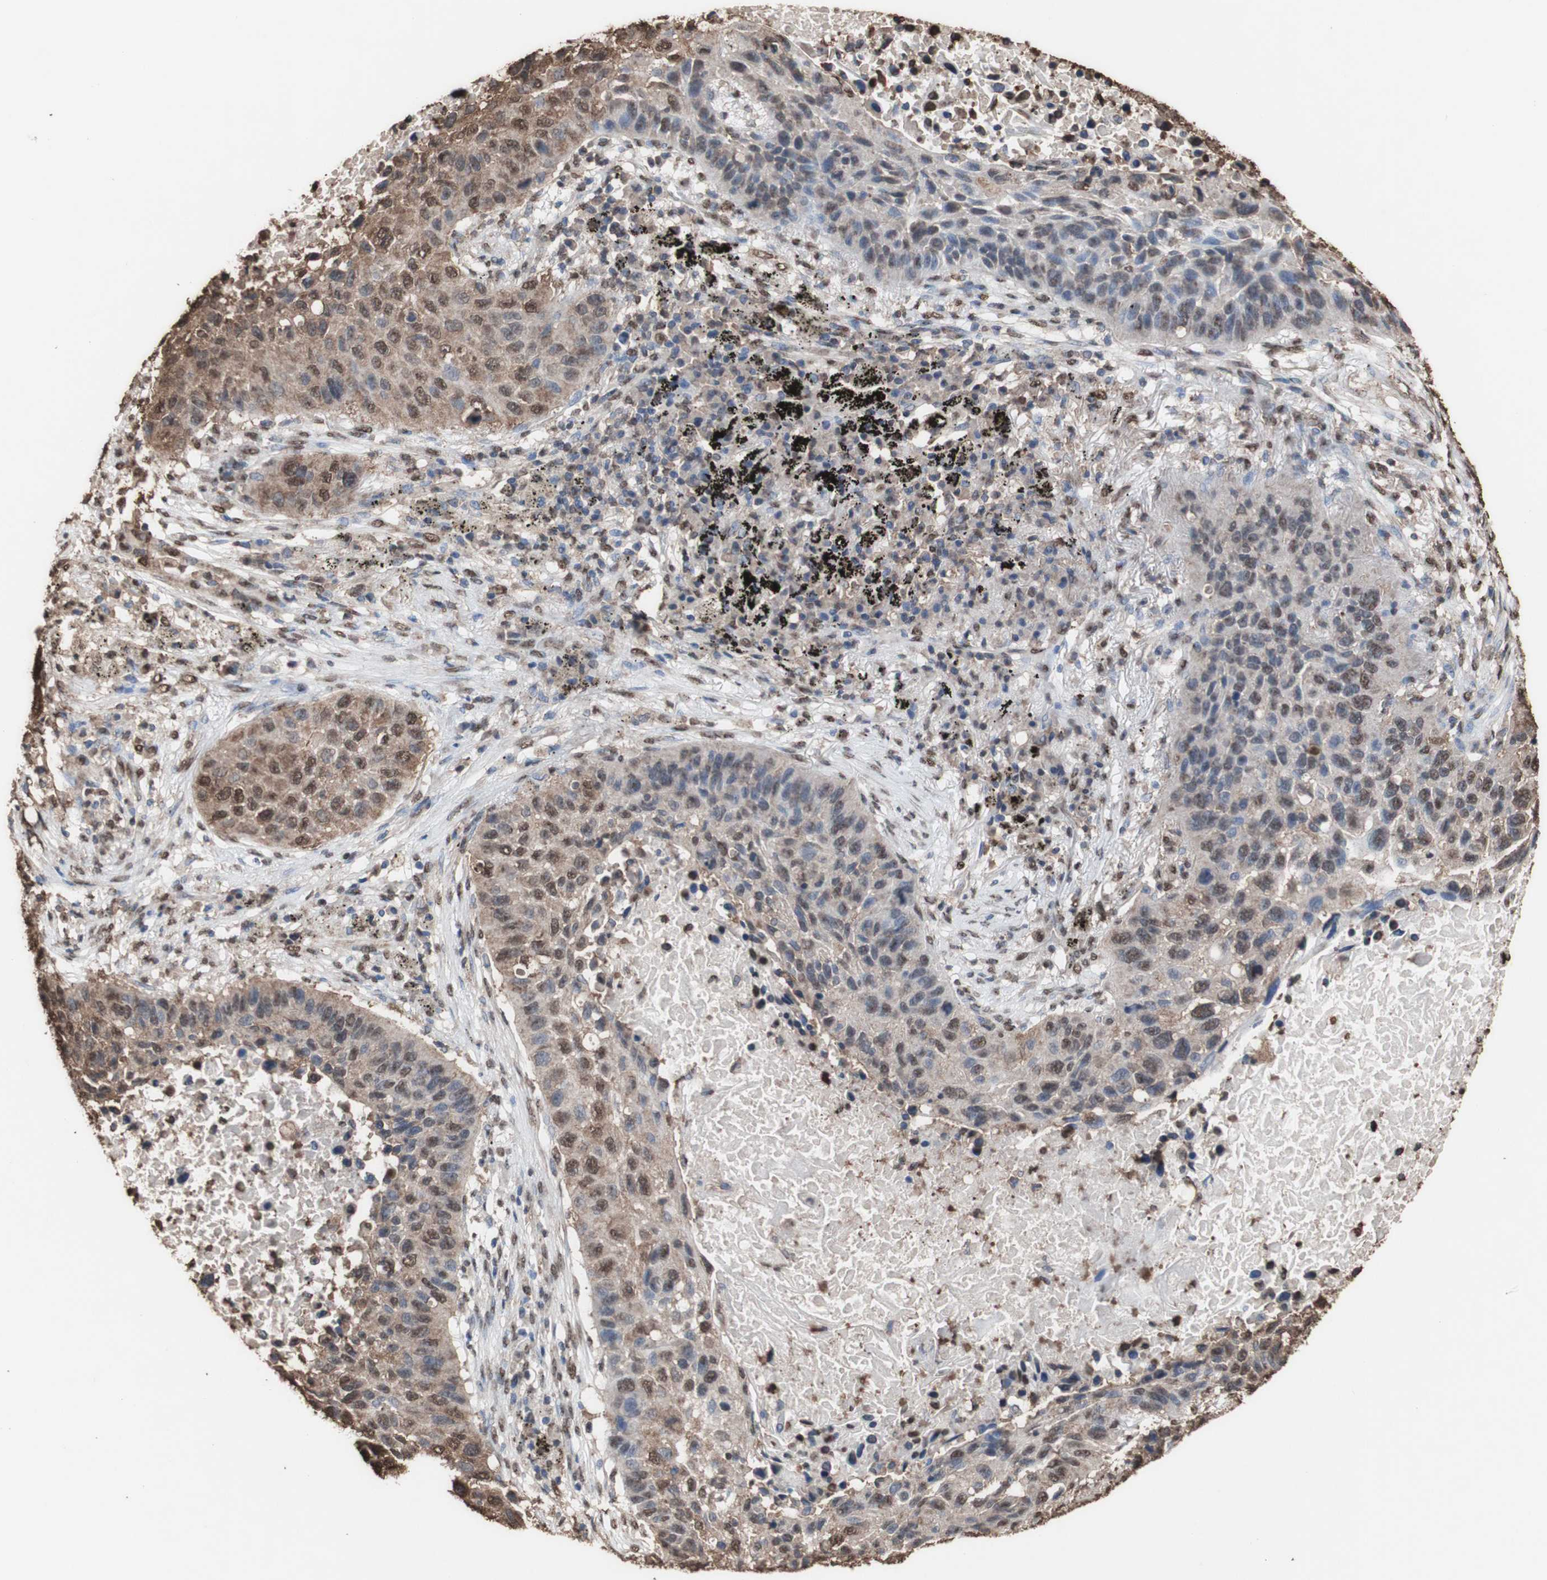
{"staining": {"intensity": "moderate", "quantity": "25%-75%", "location": "cytoplasmic/membranous,nuclear"}, "tissue": "lung cancer", "cell_type": "Tumor cells", "image_type": "cancer", "snomed": [{"axis": "morphology", "description": "Squamous cell carcinoma, NOS"}, {"axis": "topography", "description": "Lung"}], "caption": "High-magnification brightfield microscopy of squamous cell carcinoma (lung) stained with DAB (3,3'-diaminobenzidine) (brown) and counterstained with hematoxylin (blue). tumor cells exhibit moderate cytoplasmic/membranous and nuclear expression is seen in approximately25%-75% of cells.", "gene": "PIDD1", "patient": {"sex": "male", "age": 57}}